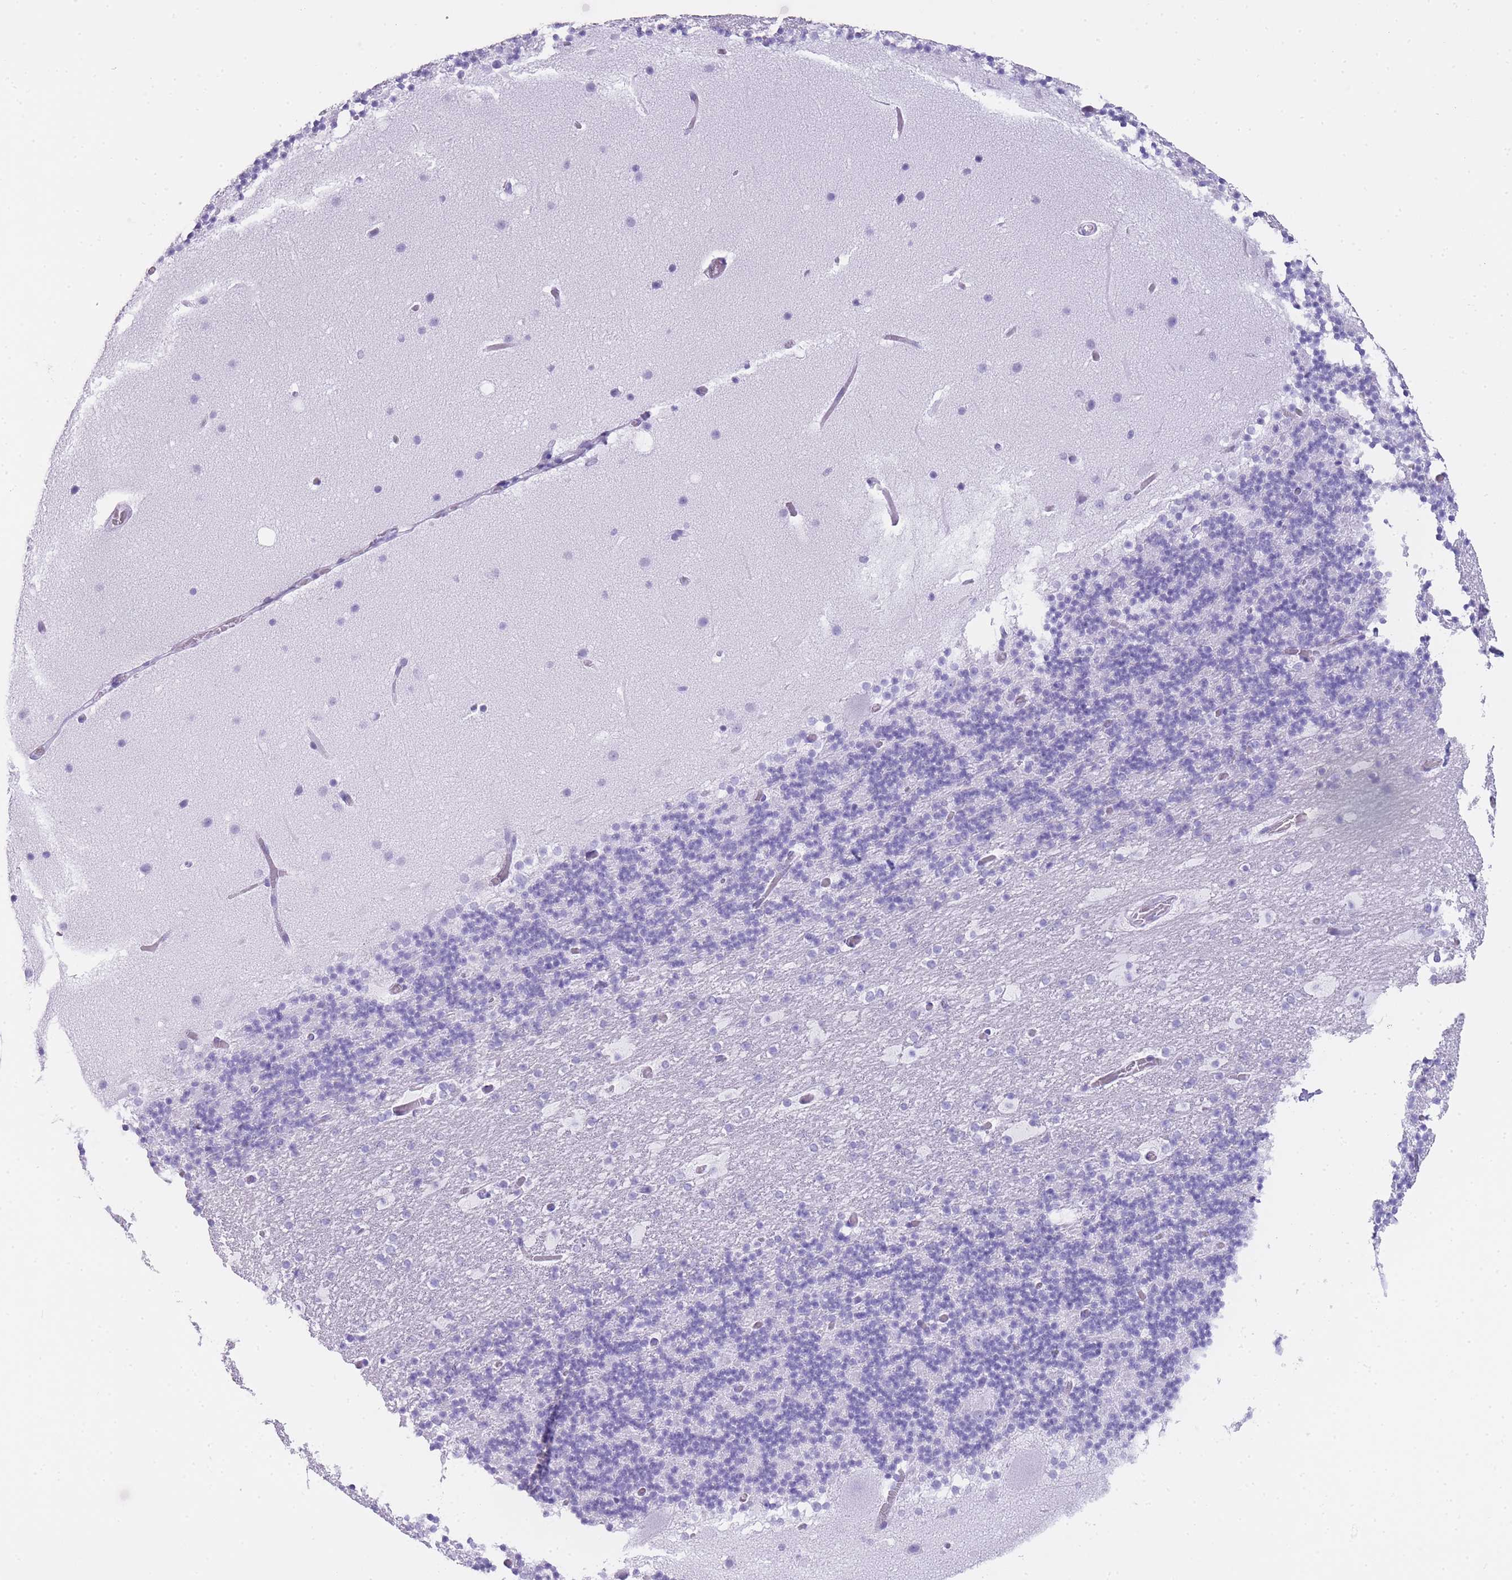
{"staining": {"intensity": "negative", "quantity": "none", "location": "none"}, "tissue": "cerebellum", "cell_type": "Cells in granular layer", "image_type": "normal", "snomed": [{"axis": "morphology", "description": "Normal tissue, NOS"}, {"axis": "topography", "description": "Cerebellum"}], "caption": "The photomicrograph exhibits no staining of cells in granular layer in unremarkable cerebellum. The staining was performed using DAB (3,3'-diaminobenzidine) to visualize the protein expression in brown, while the nuclei were stained in blue with hematoxylin (Magnification: 20x).", "gene": "INS", "patient": {"sex": "male", "age": 57}}